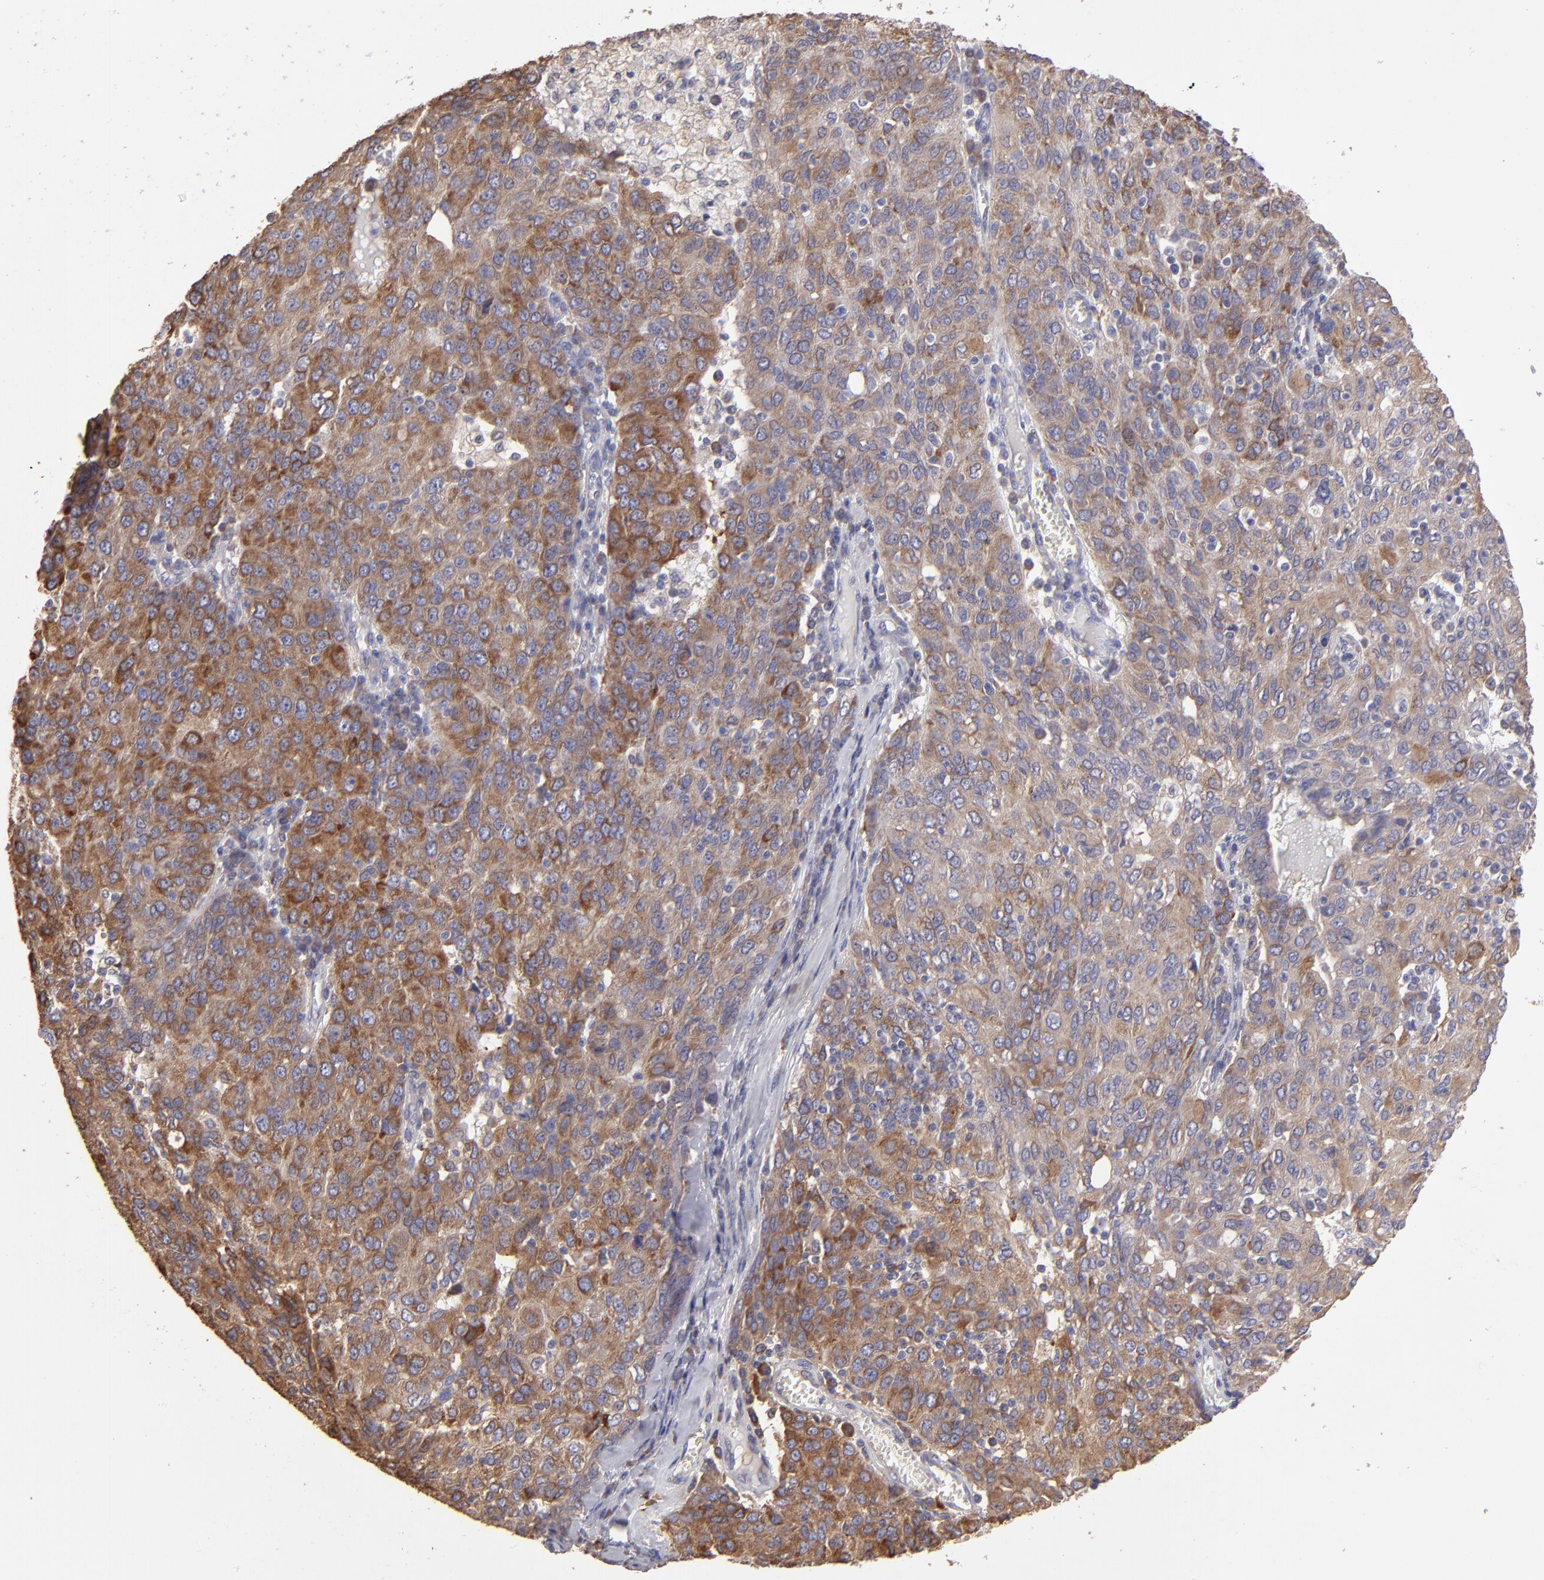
{"staining": {"intensity": "strong", "quantity": ">75%", "location": "cytoplasmic/membranous"}, "tissue": "ovarian cancer", "cell_type": "Tumor cells", "image_type": "cancer", "snomed": [{"axis": "morphology", "description": "Carcinoma, endometroid"}, {"axis": "topography", "description": "Ovary"}], "caption": "Ovarian cancer (endometroid carcinoma) stained with a protein marker shows strong staining in tumor cells.", "gene": "CALR", "patient": {"sex": "female", "age": 50}}